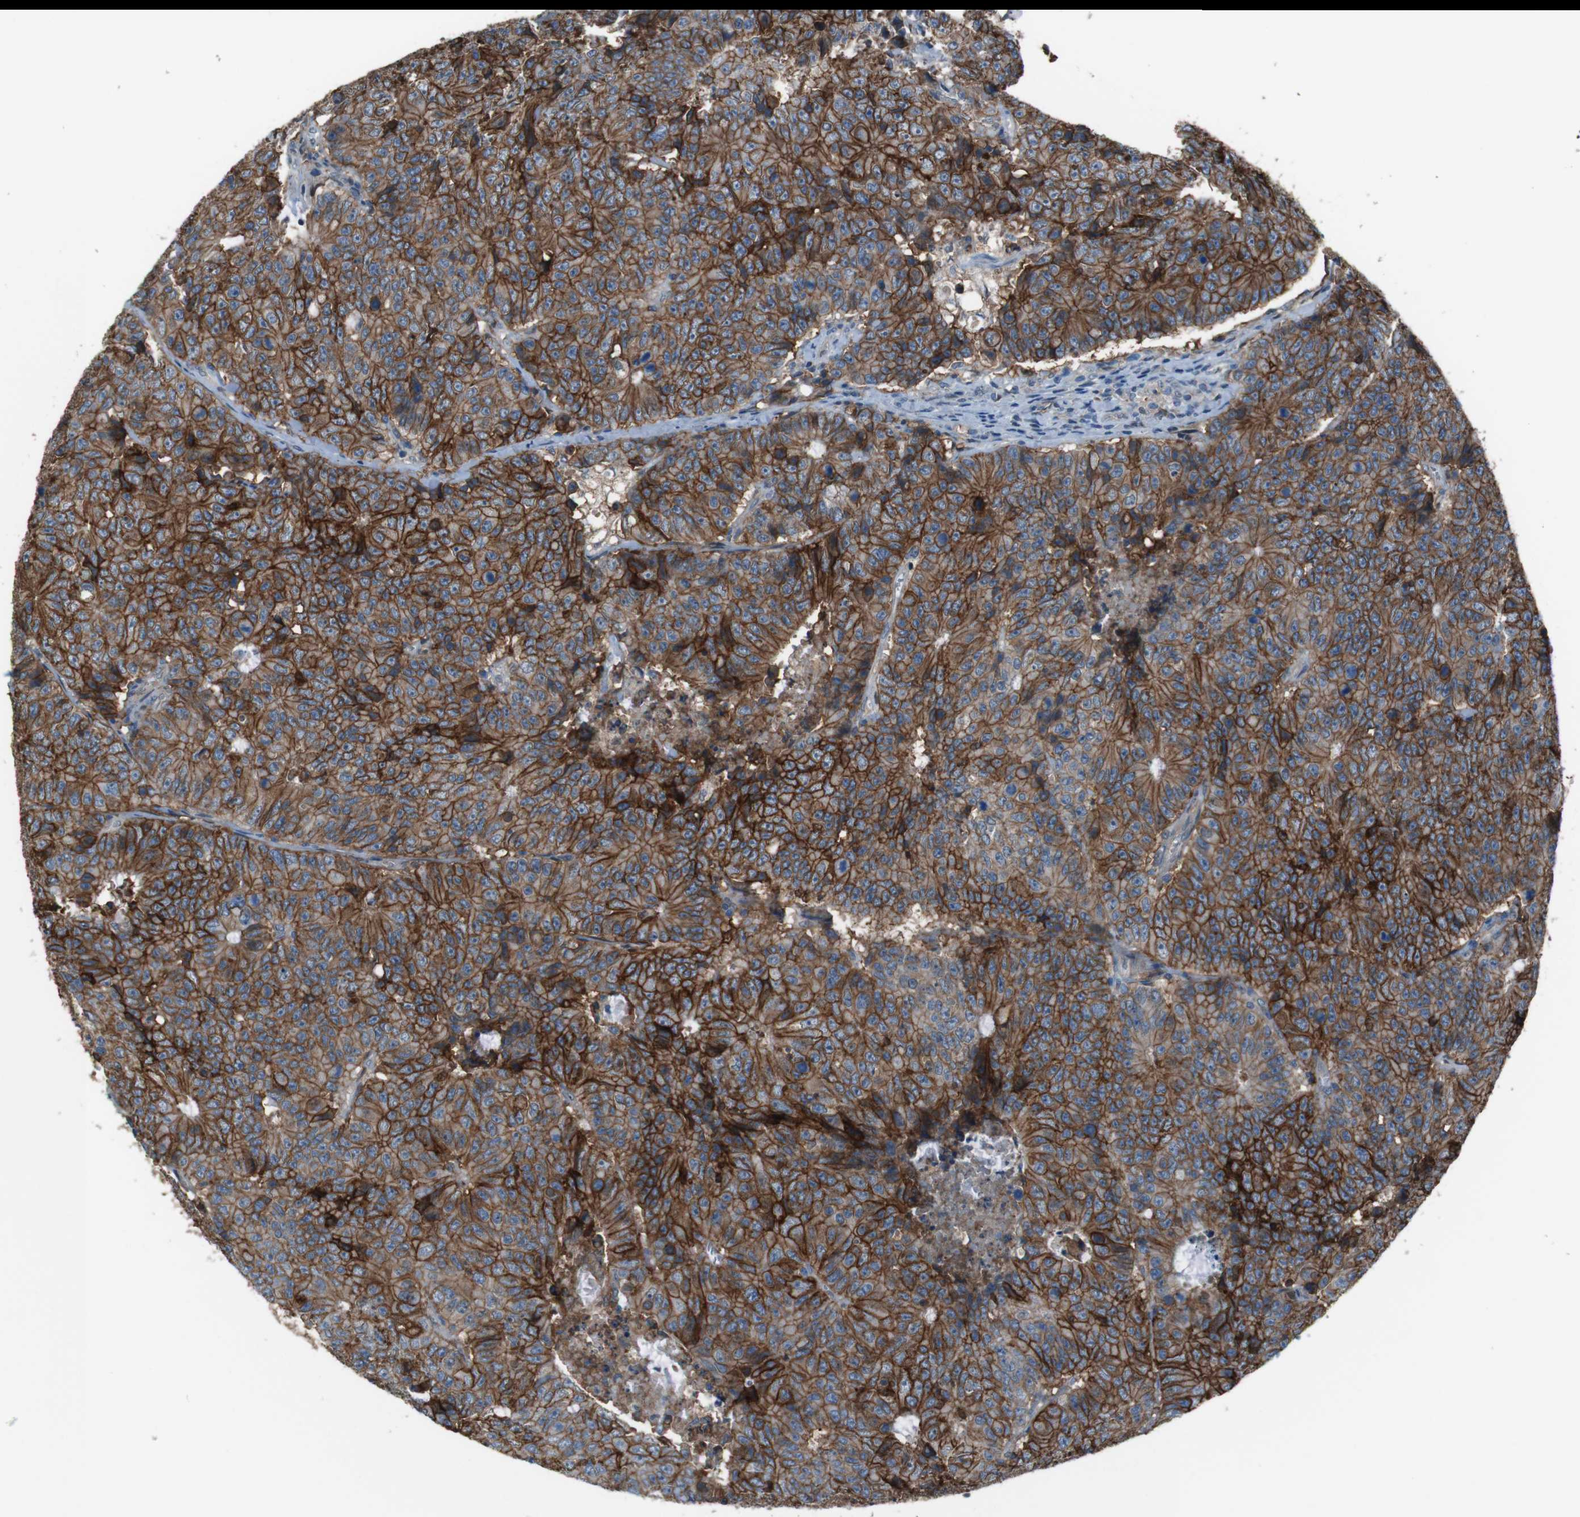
{"staining": {"intensity": "strong", "quantity": ">75%", "location": "cytoplasmic/membranous"}, "tissue": "colorectal cancer", "cell_type": "Tumor cells", "image_type": "cancer", "snomed": [{"axis": "morphology", "description": "Adenocarcinoma, NOS"}, {"axis": "topography", "description": "Colon"}], "caption": "Immunohistochemical staining of adenocarcinoma (colorectal) demonstrates strong cytoplasmic/membranous protein expression in approximately >75% of tumor cells. (brown staining indicates protein expression, while blue staining denotes nuclei).", "gene": "ATP2B1", "patient": {"sex": "female", "age": 86}}